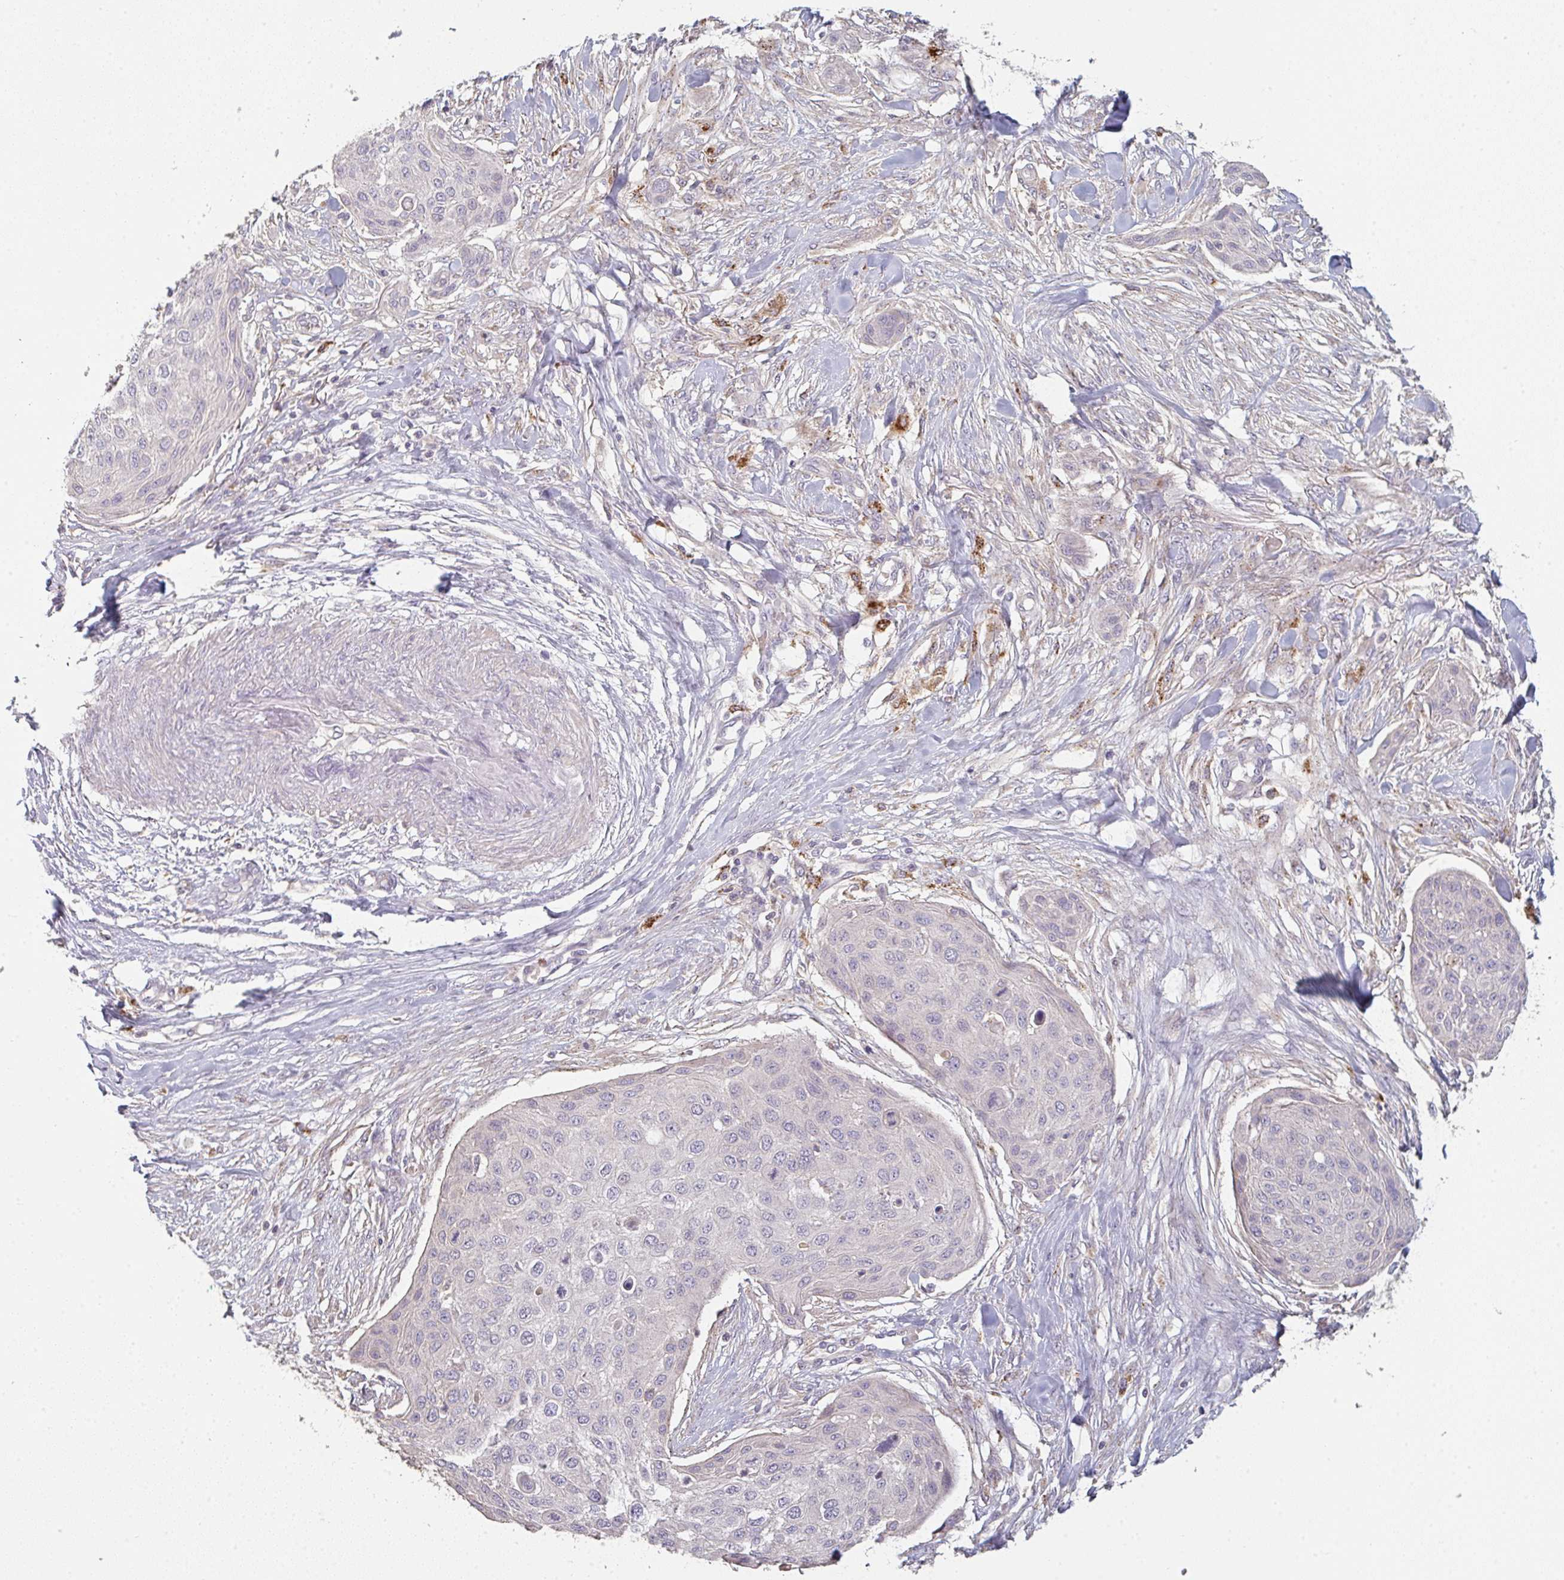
{"staining": {"intensity": "negative", "quantity": "none", "location": "none"}, "tissue": "skin cancer", "cell_type": "Tumor cells", "image_type": "cancer", "snomed": [{"axis": "morphology", "description": "Squamous cell carcinoma, NOS"}, {"axis": "topography", "description": "Skin"}], "caption": "Protein analysis of skin squamous cell carcinoma reveals no significant expression in tumor cells. Brightfield microscopy of IHC stained with DAB (brown) and hematoxylin (blue), captured at high magnification.", "gene": "TMEM237", "patient": {"sex": "female", "age": 87}}